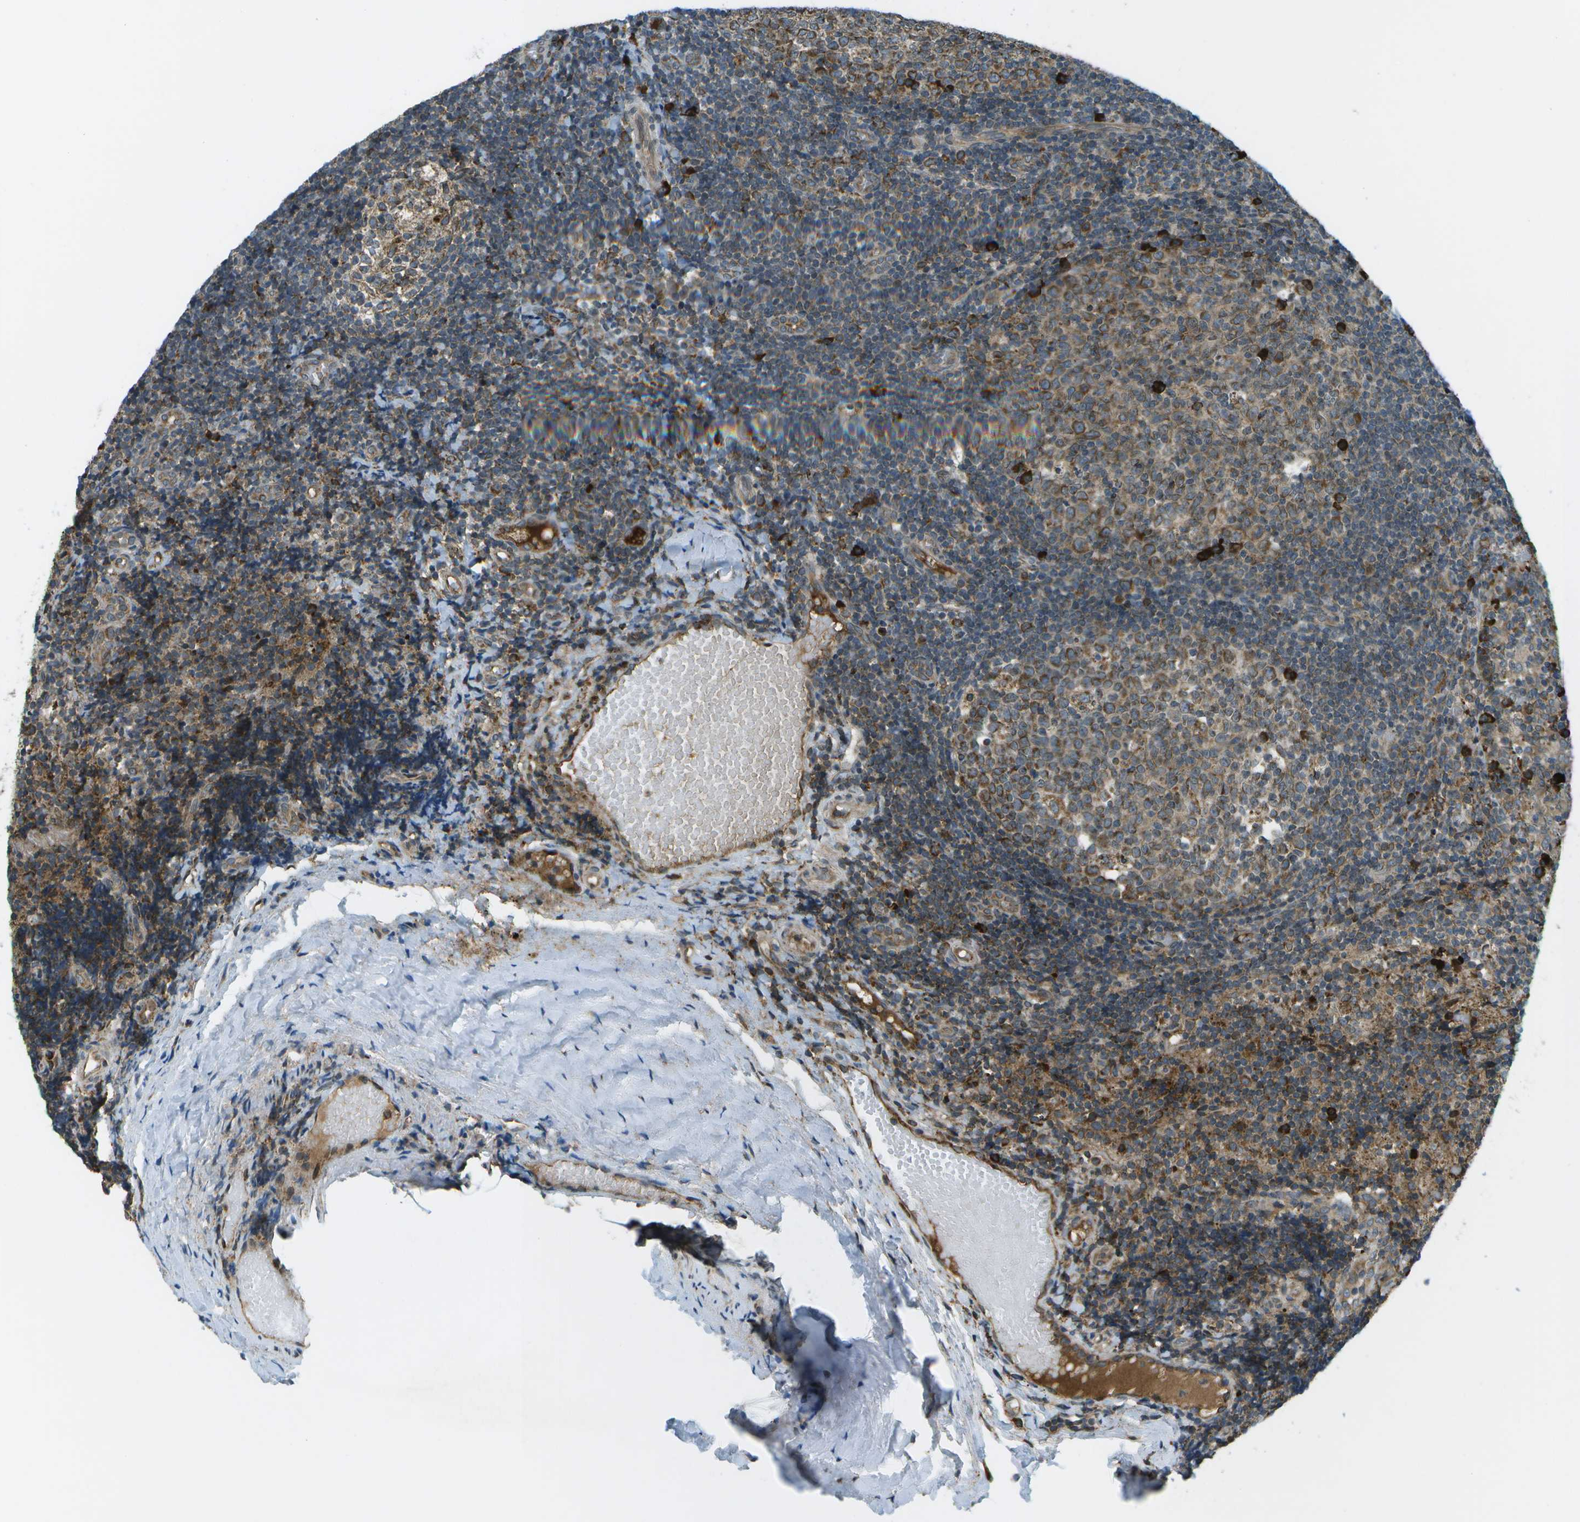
{"staining": {"intensity": "strong", "quantity": "25%-75%", "location": "cytoplasmic/membranous"}, "tissue": "tonsil", "cell_type": "Germinal center cells", "image_type": "normal", "snomed": [{"axis": "morphology", "description": "Normal tissue, NOS"}, {"axis": "topography", "description": "Tonsil"}], "caption": "Protein analysis of normal tonsil exhibits strong cytoplasmic/membranous expression in about 25%-75% of germinal center cells.", "gene": "USP30", "patient": {"sex": "female", "age": 19}}